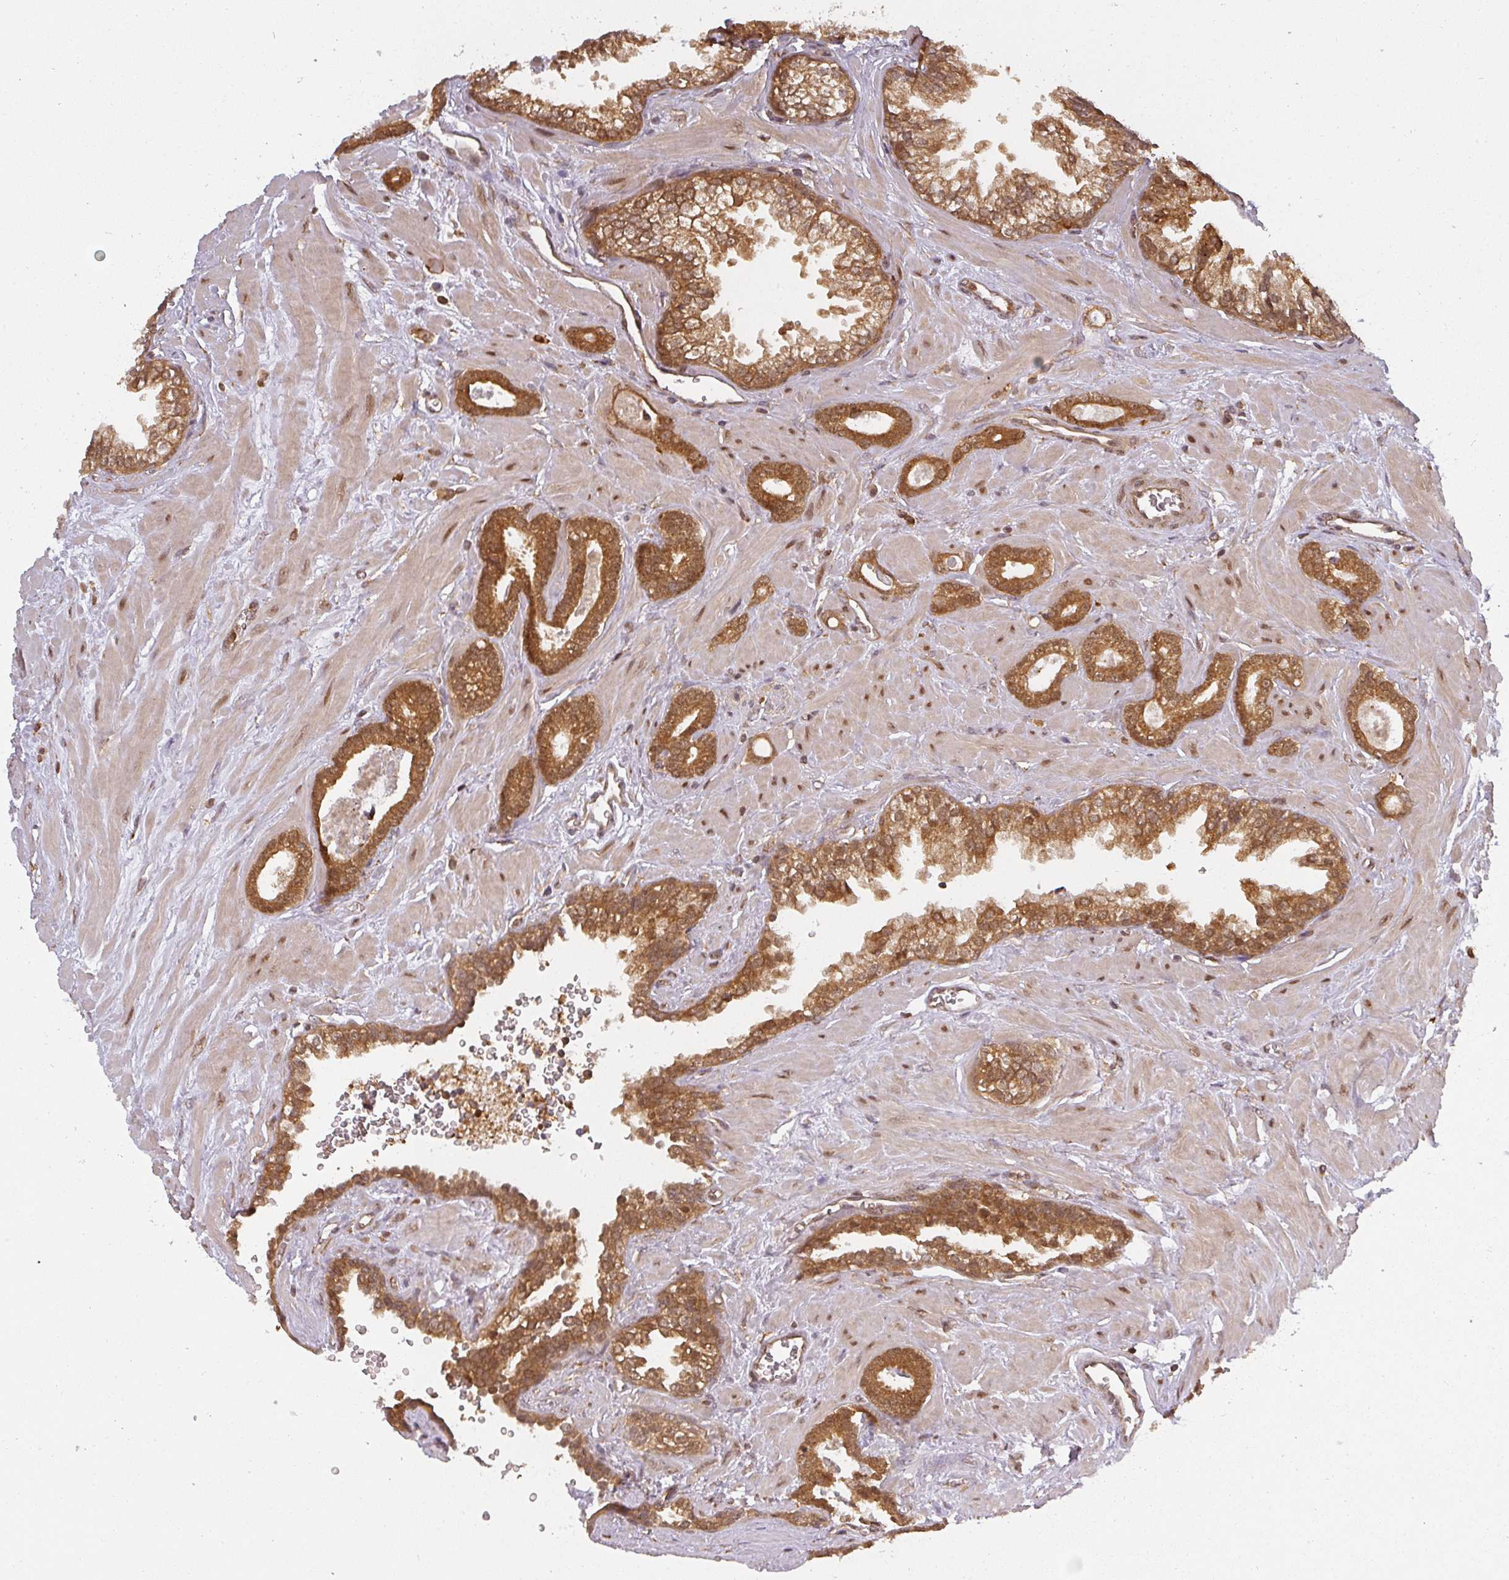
{"staining": {"intensity": "strong", "quantity": ">75%", "location": "cytoplasmic/membranous"}, "tissue": "prostate cancer", "cell_type": "Tumor cells", "image_type": "cancer", "snomed": [{"axis": "morphology", "description": "Adenocarcinoma, Low grade"}, {"axis": "topography", "description": "Prostate"}], "caption": "IHC of human prostate cancer (adenocarcinoma (low-grade)) displays high levels of strong cytoplasmic/membranous staining in approximately >75% of tumor cells.", "gene": "PPP6R3", "patient": {"sex": "male", "age": 60}}